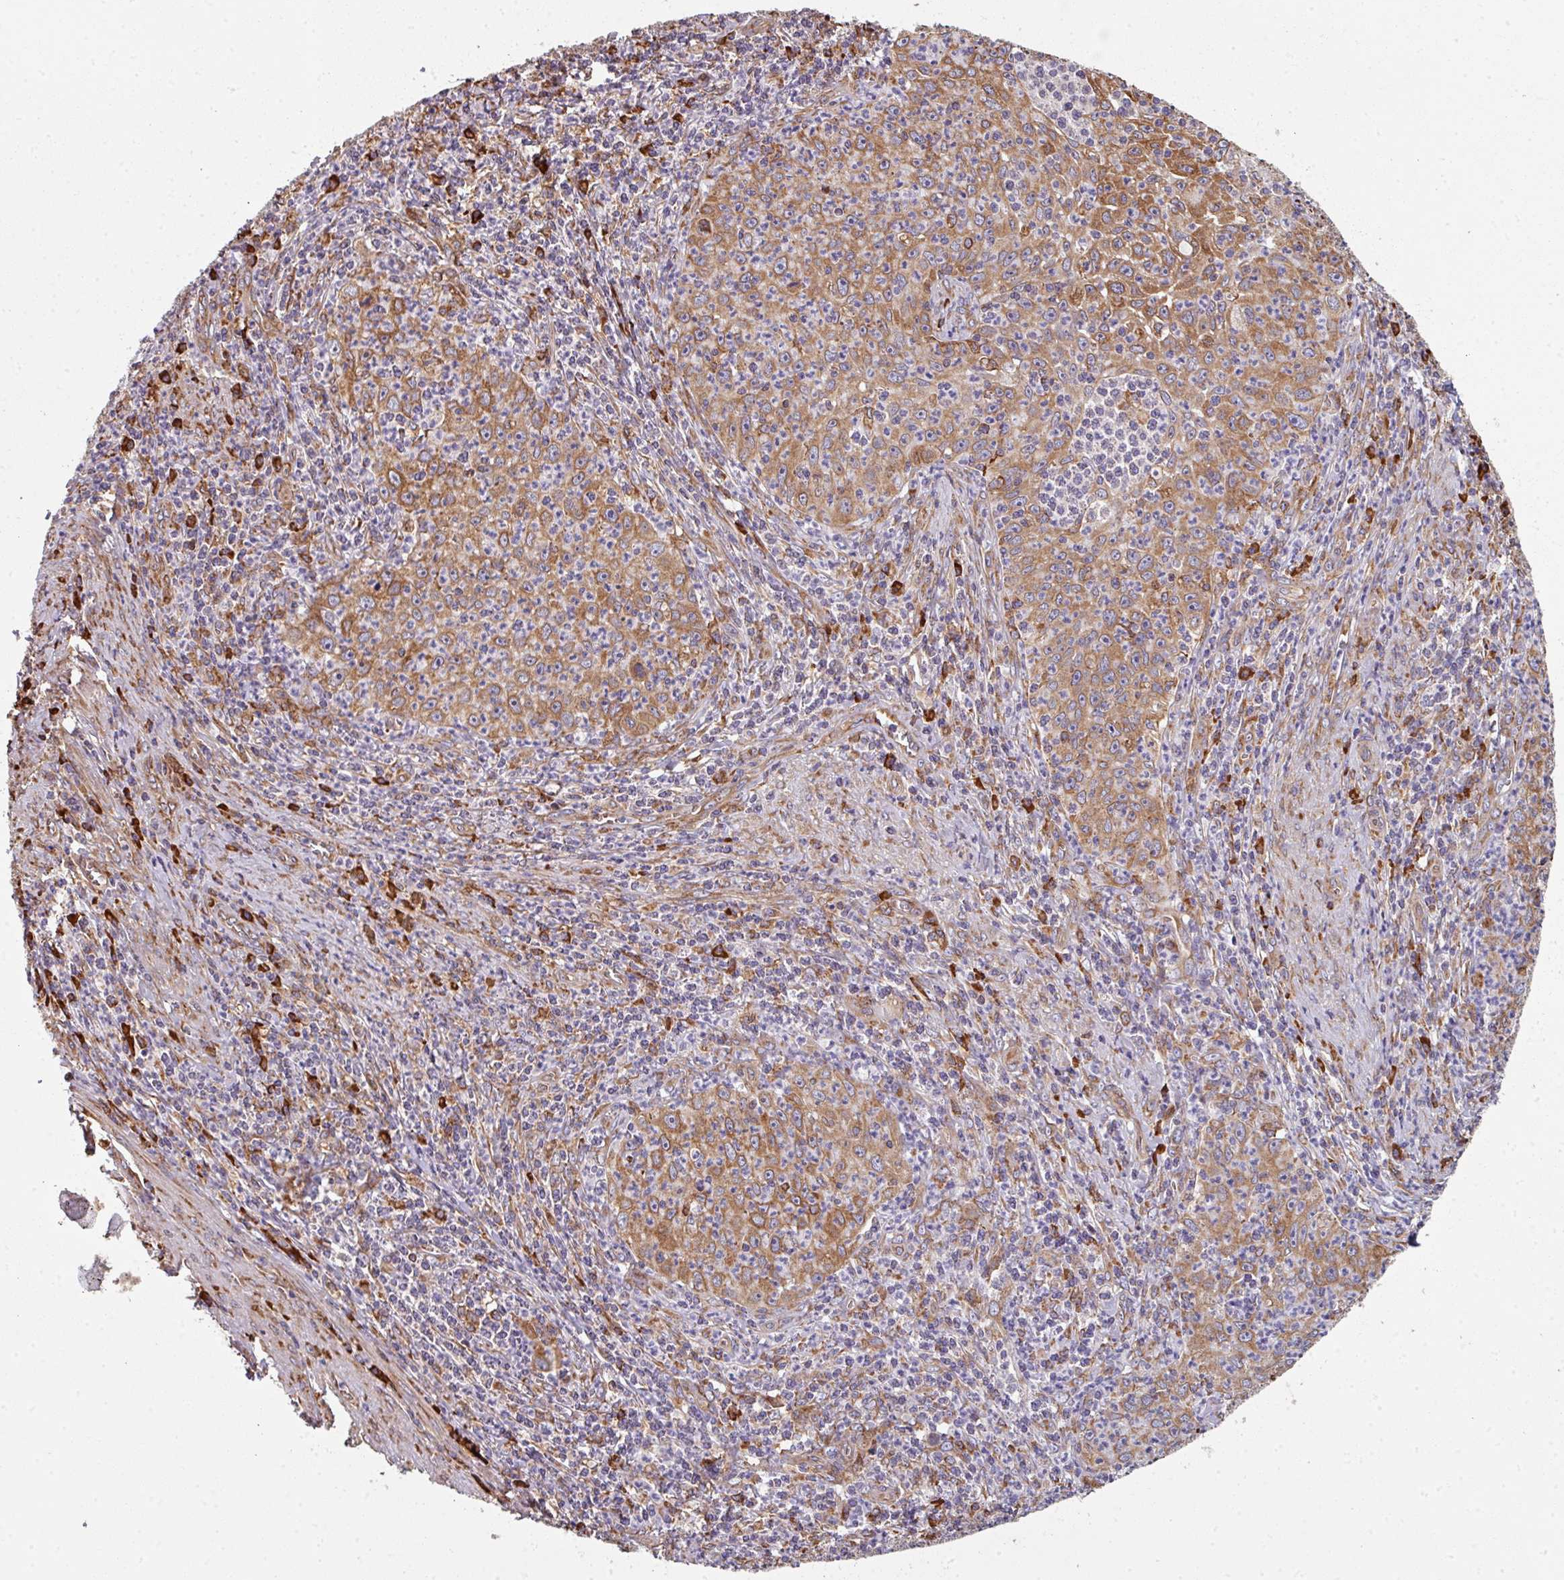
{"staining": {"intensity": "moderate", "quantity": ">75%", "location": "cytoplasmic/membranous"}, "tissue": "cervical cancer", "cell_type": "Tumor cells", "image_type": "cancer", "snomed": [{"axis": "morphology", "description": "Squamous cell carcinoma, NOS"}, {"axis": "topography", "description": "Cervix"}], "caption": "Moderate cytoplasmic/membranous expression is seen in approximately >75% of tumor cells in squamous cell carcinoma (cervical). (Stains: DAB in brown, nuclei in blue, Microscopy: brightfield microscopy at high magnification).", "gene": "FAT4", "patient": {"sex": "female", "age": 30}}